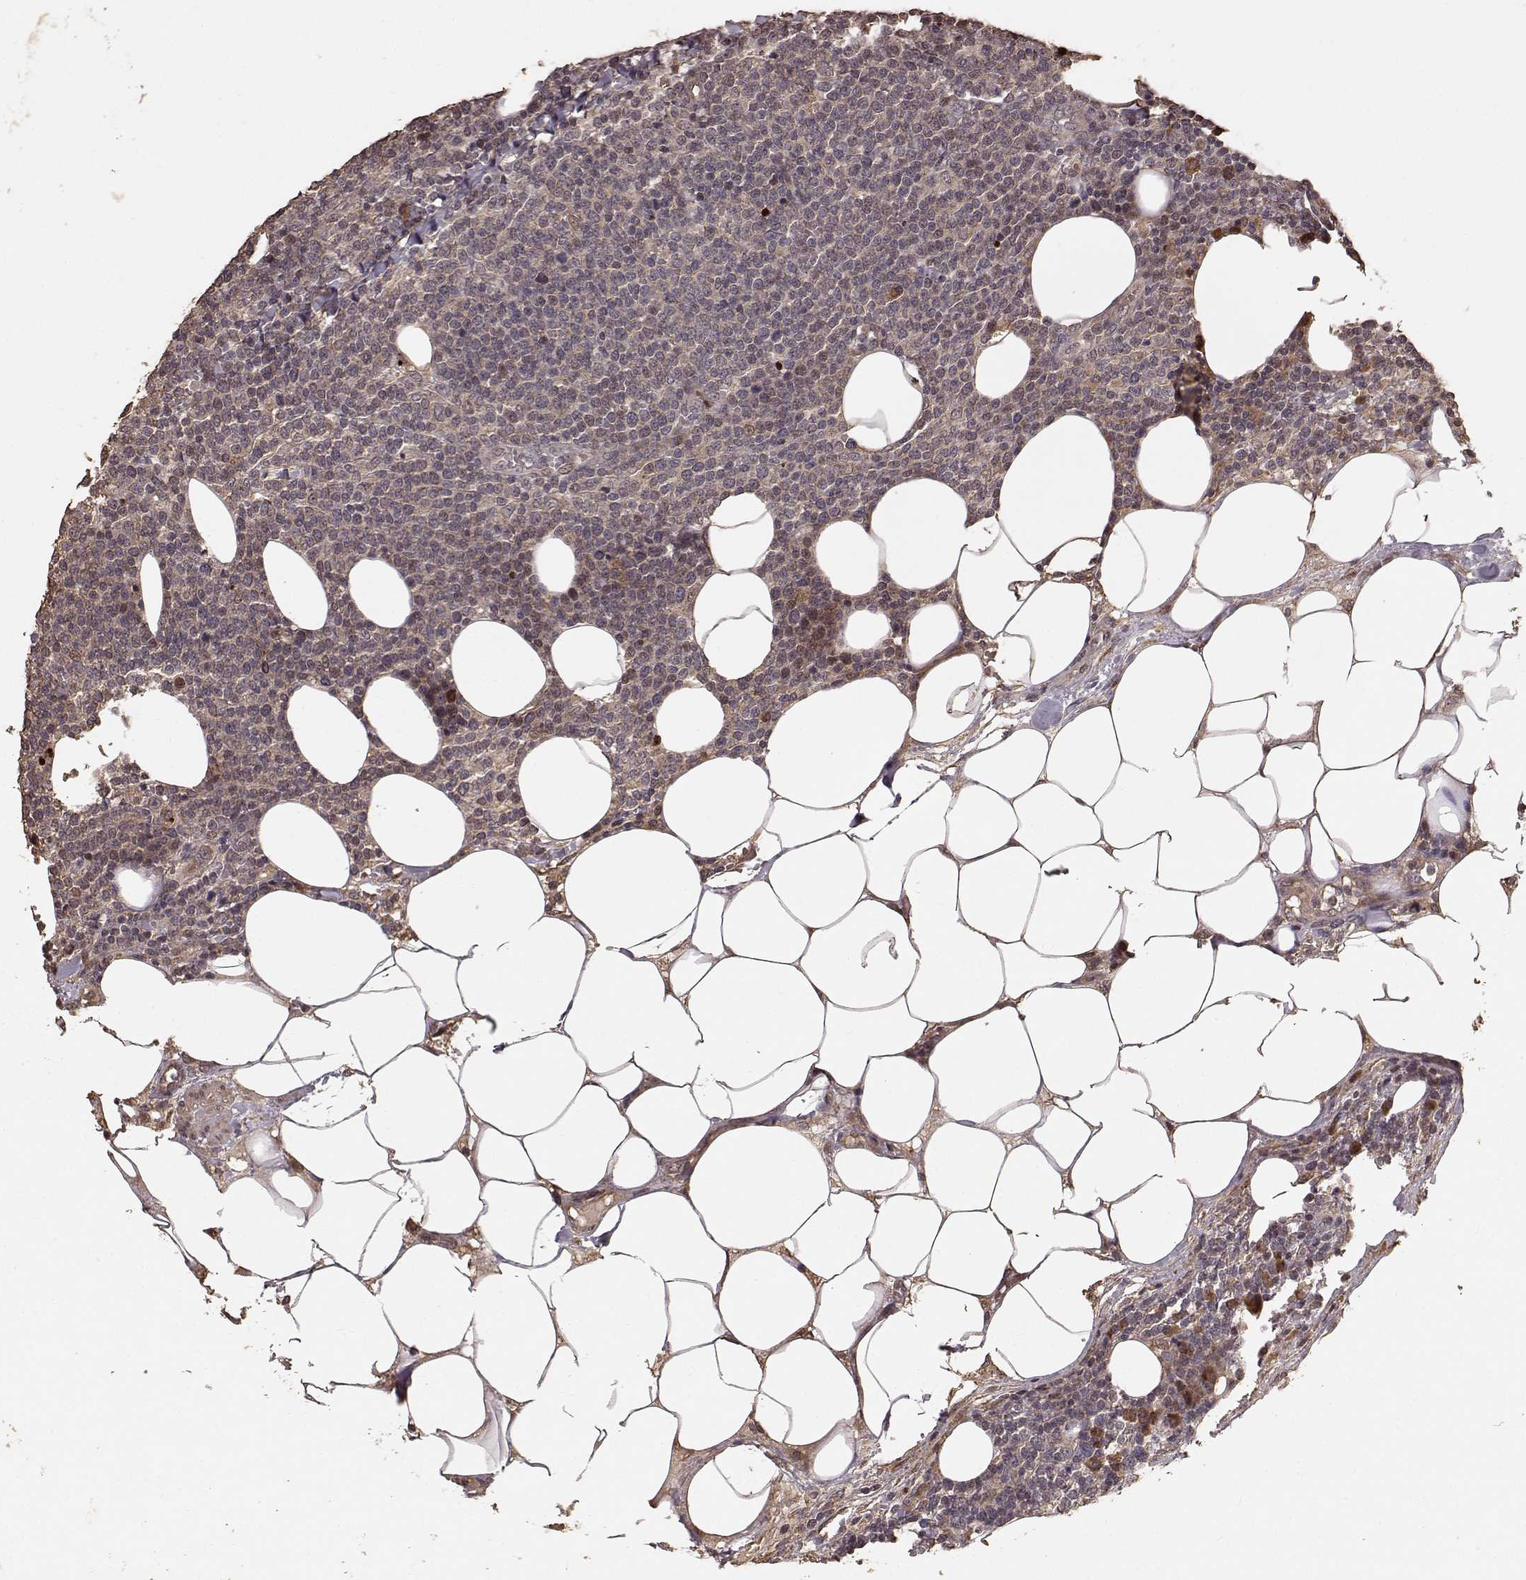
{"staining": {"intensity": "moderate", "quantity": "25%-75%", "location": "cytoplasmic/membranous"}, "tissue": "lymphoma", "cell_type": "Tumor cells", "image_type": "cancer", "snomed": [{"axis": "morphology", "description": "Malignant lymphoma, non-Hodgkin's type, High grade"}, {"axis": "topography", "description": "Lymph node"}], "caption": "Immunohistochemistry (IHC) of lymphoma displays medium levels of moderate cytoplasmic/membranous positivity in about 25%-75% of tumor cells.", "gene": "USP15", "patient": {"sex": "male", "age": 61}}